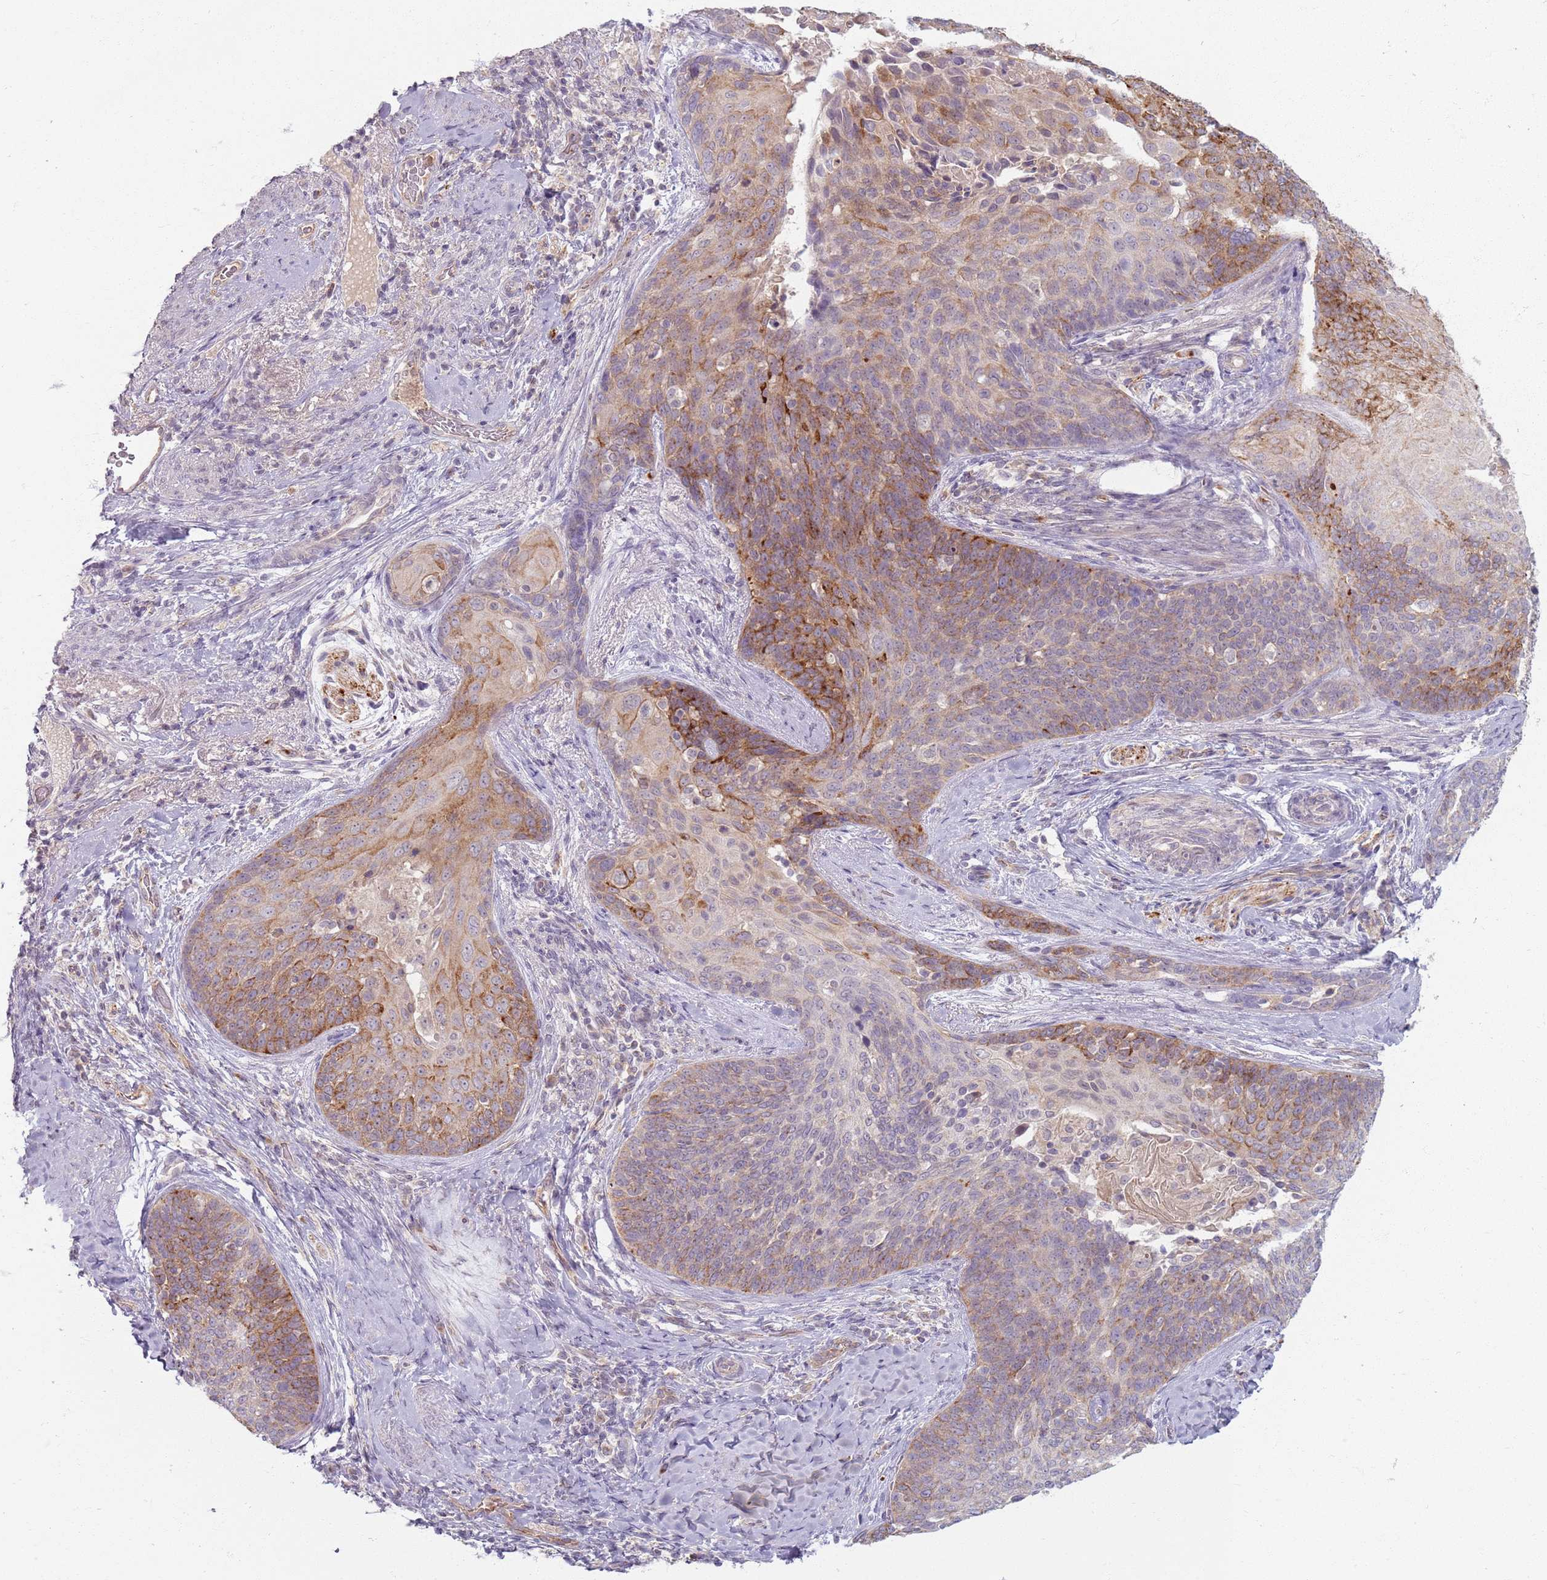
{"staining": {"intensity": "moderate", "quantity": "25%-75%", "location": "cytoplasmic/membranous"}, "tissue": "cervical cancer", "cell_type": "Tumor cells", "image_type": "cancer", "snomed": [{"axis": "morphology", "description": "Squamous cell carcinoma, NOS"}, {"axis": "topography", "description": "Cervix"}], "caption": "Immunohistochemical staining of human cervical cancer (squamous cell carcinoma) exhibits medium levels of moderate cytoplasmic/membranous positivity in about 25%-75% of tumor cells.", "gene": "ZDHHC2", "patient": {"sex": "female", "age": 50}}